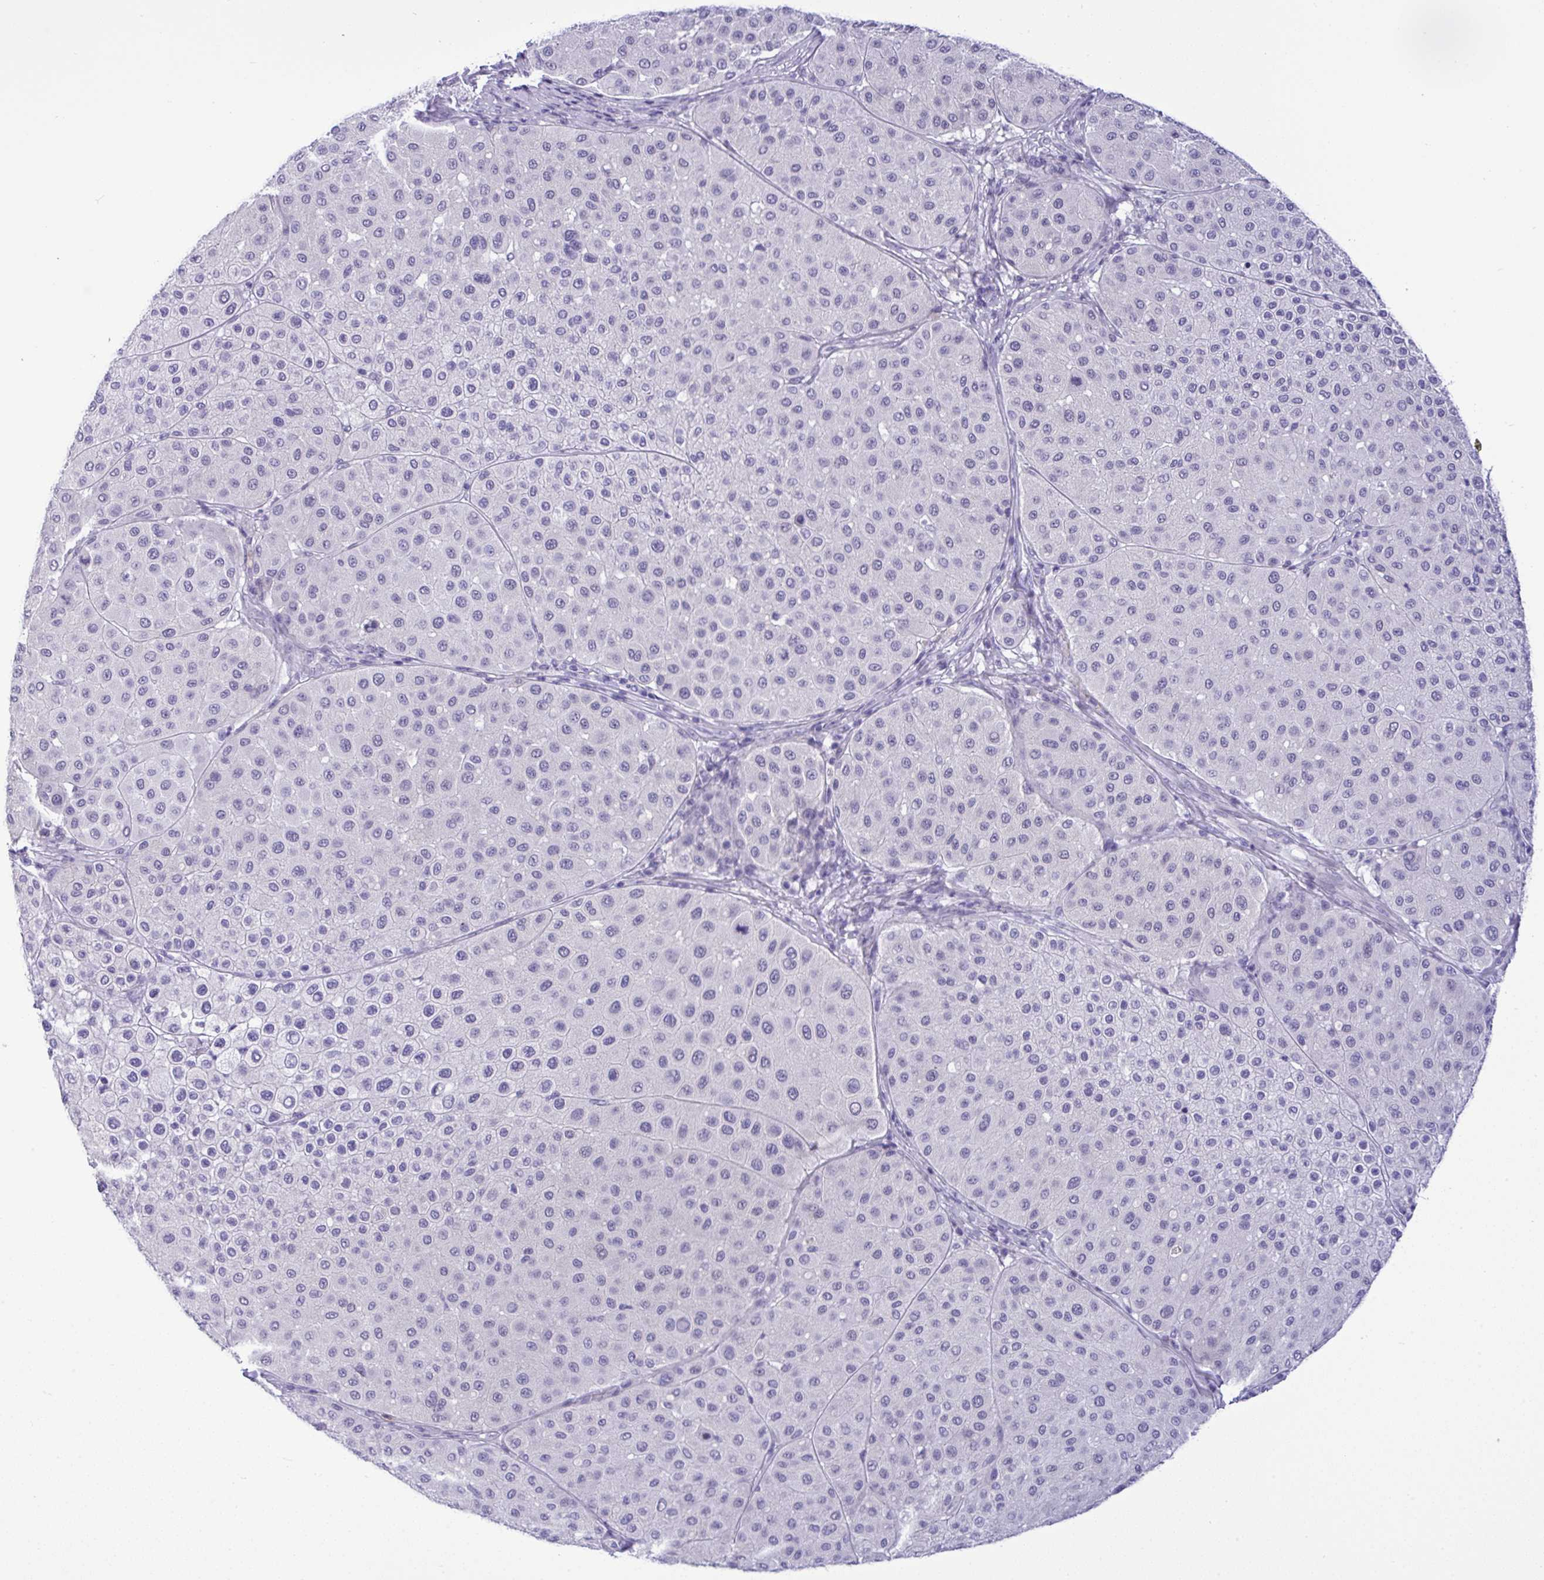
{"staining": {"intensity": "negative", "quantity": "none", "location": "none"}, "tissue": "melanoma", "cell_type": "Tumor cells", "image_type": "cancer", "snomed": [{"axis": "morphology", "description": "Malignant melanoma, Metastatic site"}, {"axis": "topography", "description": "Smooth muscle"}], "caption": "Melanoma stained for a protein using IHC shows no positivity tumor cells.", "gene": "YBX2", "patient": {"sex": "male", "age": 41}}